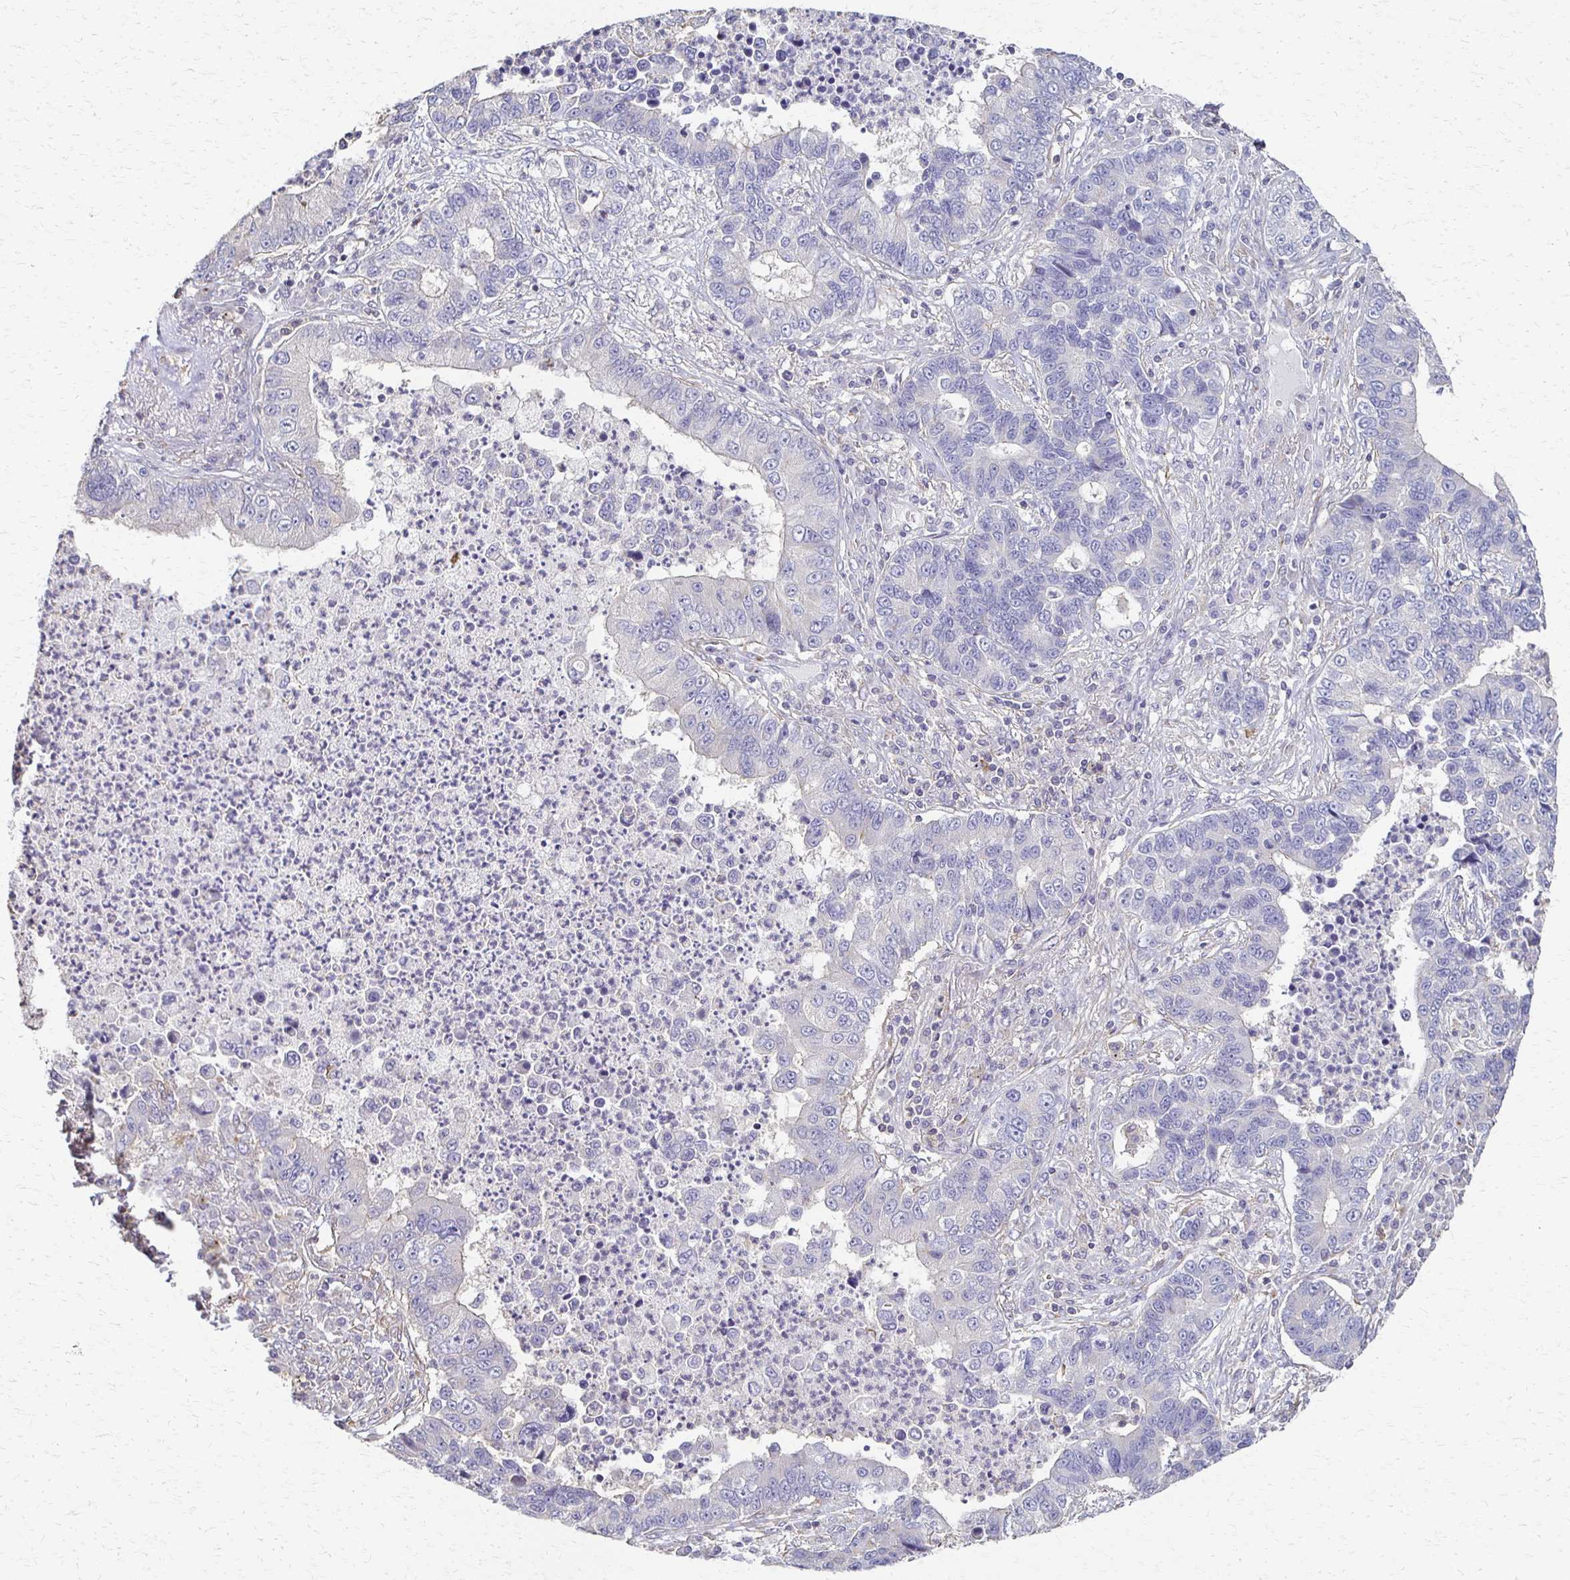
{"staining": {"intensity": "negative", "quantity": "none", "location": "none"}, "tissue": "lung cancer", "cell_type": "Tumor cells", "image_type": "cancer", "snomed": [{"axis": "morphology", "description": "Adenocarcinoma, NOS"}, {"axis": "topography", "description": "Lung"}], "caption": "High magnification brightfield microscopy of lung cancer (adenocarcinoma) stained with DAB (3,3'-diaminobenzidine) (brown) and counterstained with hematoxylin (blue): tumor cells show no significant staining.", "gene": "C1QTNF7", "patient": {"sex": "female", "age": 57}}